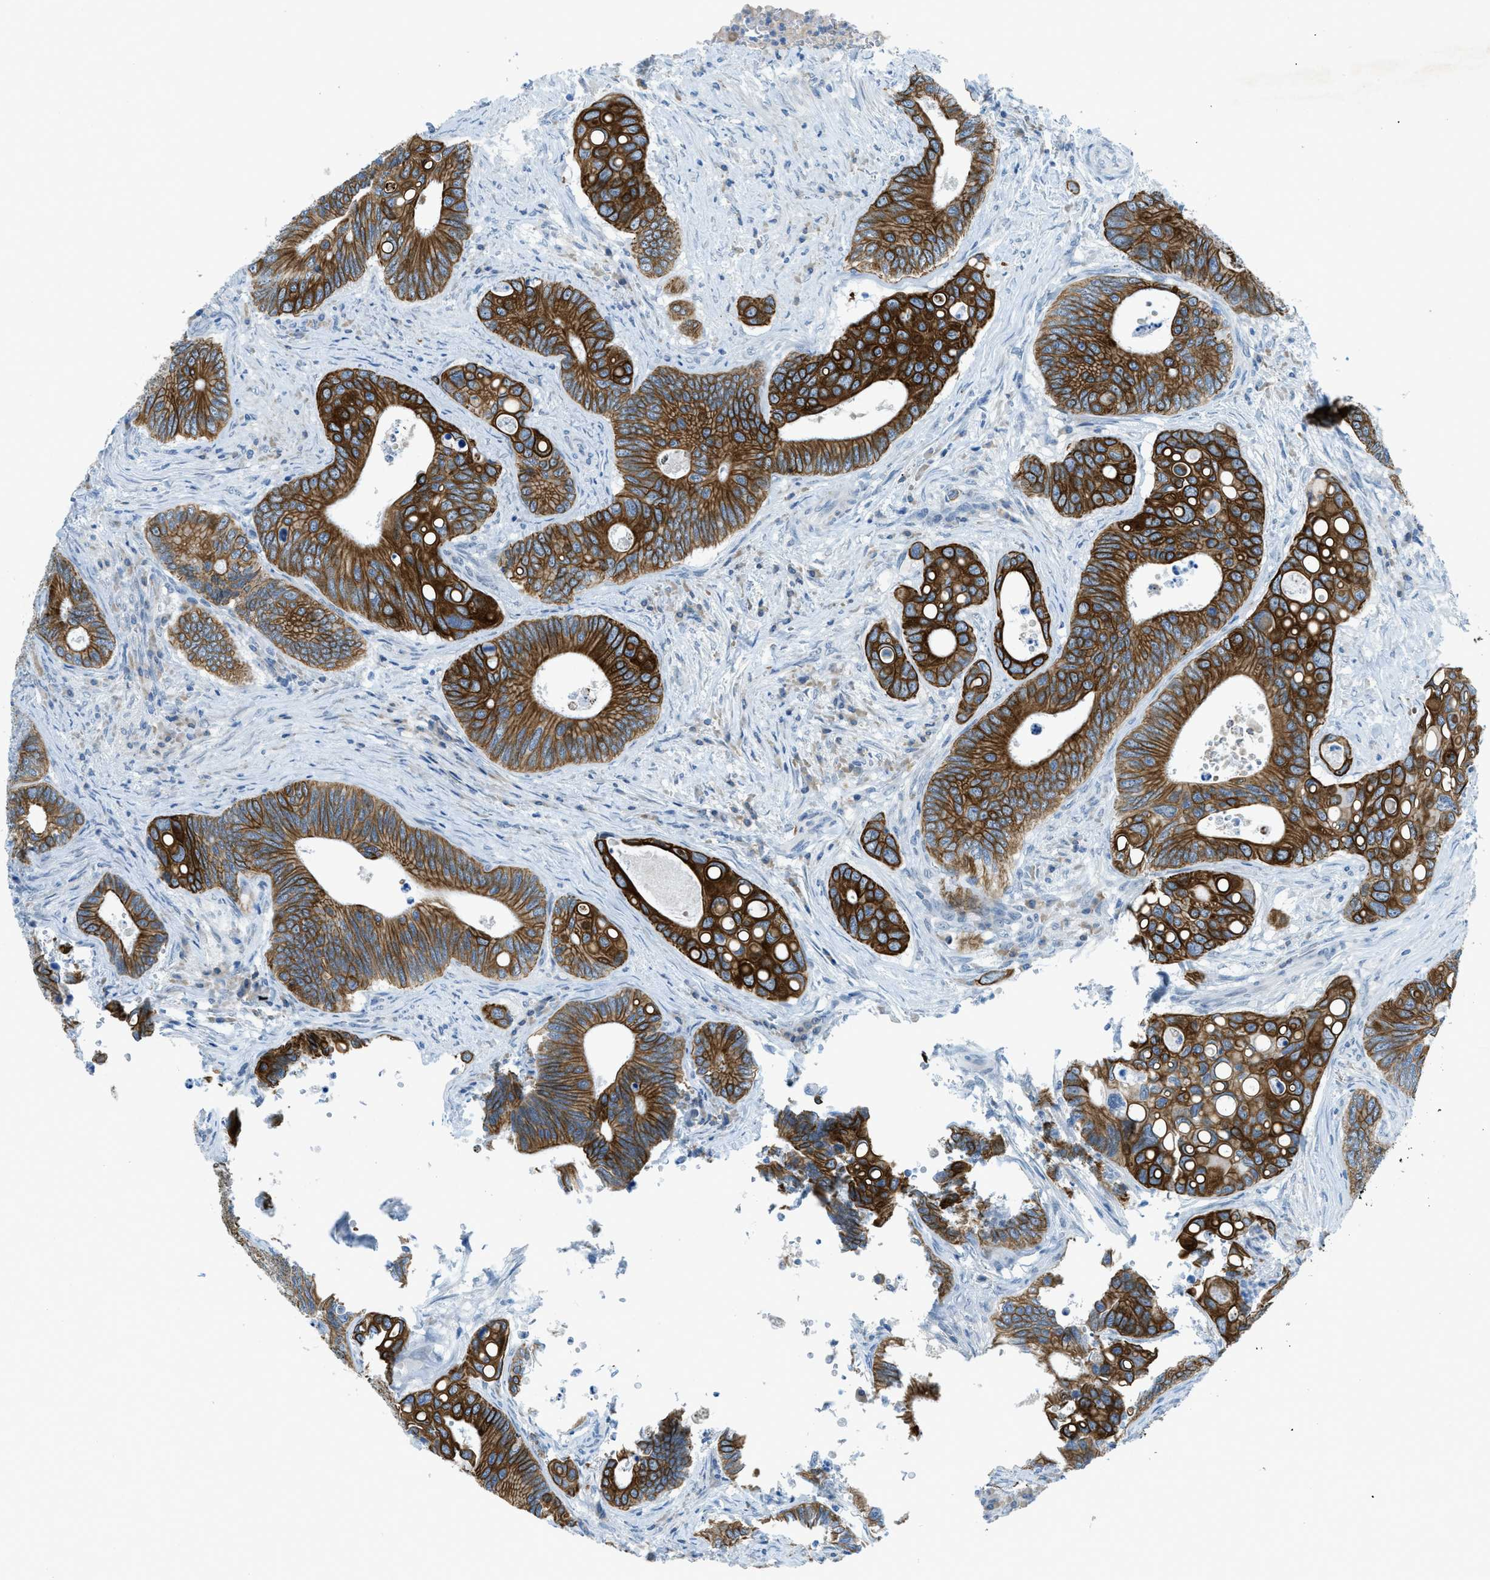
{"staining": {"intensity": "strong", "quantity": ">75%", "location": "cytoplasmic/membranous"}, "tissue": "colorectal cancer", "cell_type": "Tumor cells", "image_type": "cancer", "snomed": [{"axis": "morphology", "description": "Inflammation, NOS"}, {"axis": "morphology", "description": "Adenocarcinoma, NOS"}, {"axis": "topography", "description": "Colon"}], "caption": "Tumor cells exhibit high levels of strong cytoplasmic/membranous staining in about >75% of cells in human colorectal cancer. The staining is performed using DAB (3,3'-diaminobenzidine) brown chromogen to label protein expression. The nuclei are counter-stained blue using hematoxylin.", "gene": "KLHL8", "patient": {"sex": "male", "age": 72}}